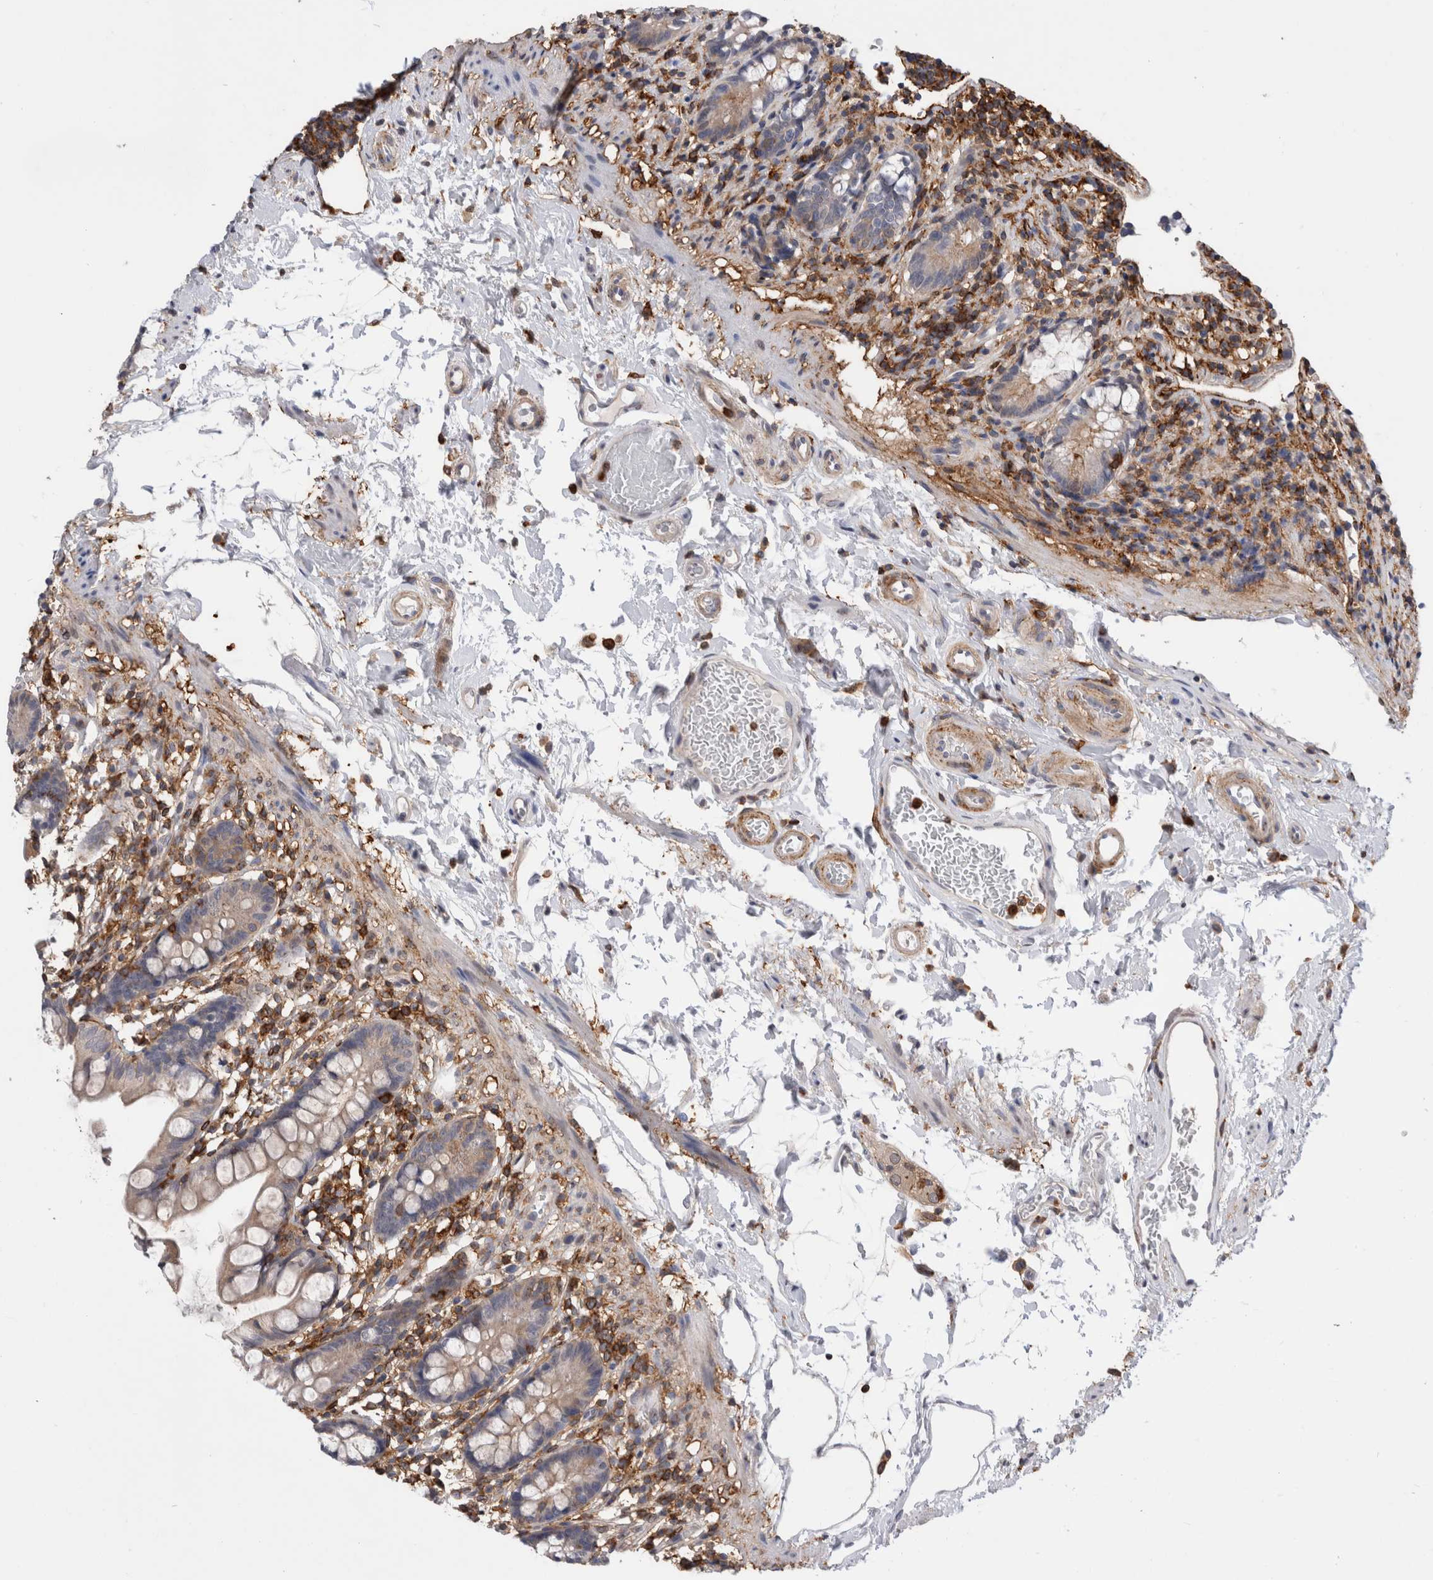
{"staining": {"intensity": "weak", "quantity": "<25%", "location": "cytoplasmic/membranous"}, "tissue": "small intestine", "cell_type": "Glandular cells", "image_type": "normal", "snomed": [{"axis": "morphology", "description": "Normal tissue, NOS"}, {"axis": "topography", "description": "Small intestine"}], "caption": "Immunohistochemistry micrograph of benign small intestine stained for a protein (brown), which exhibits no expression in glandular cells.", "gene": "CCDC88B", "patient": {"sex": "female", "age": 84}}